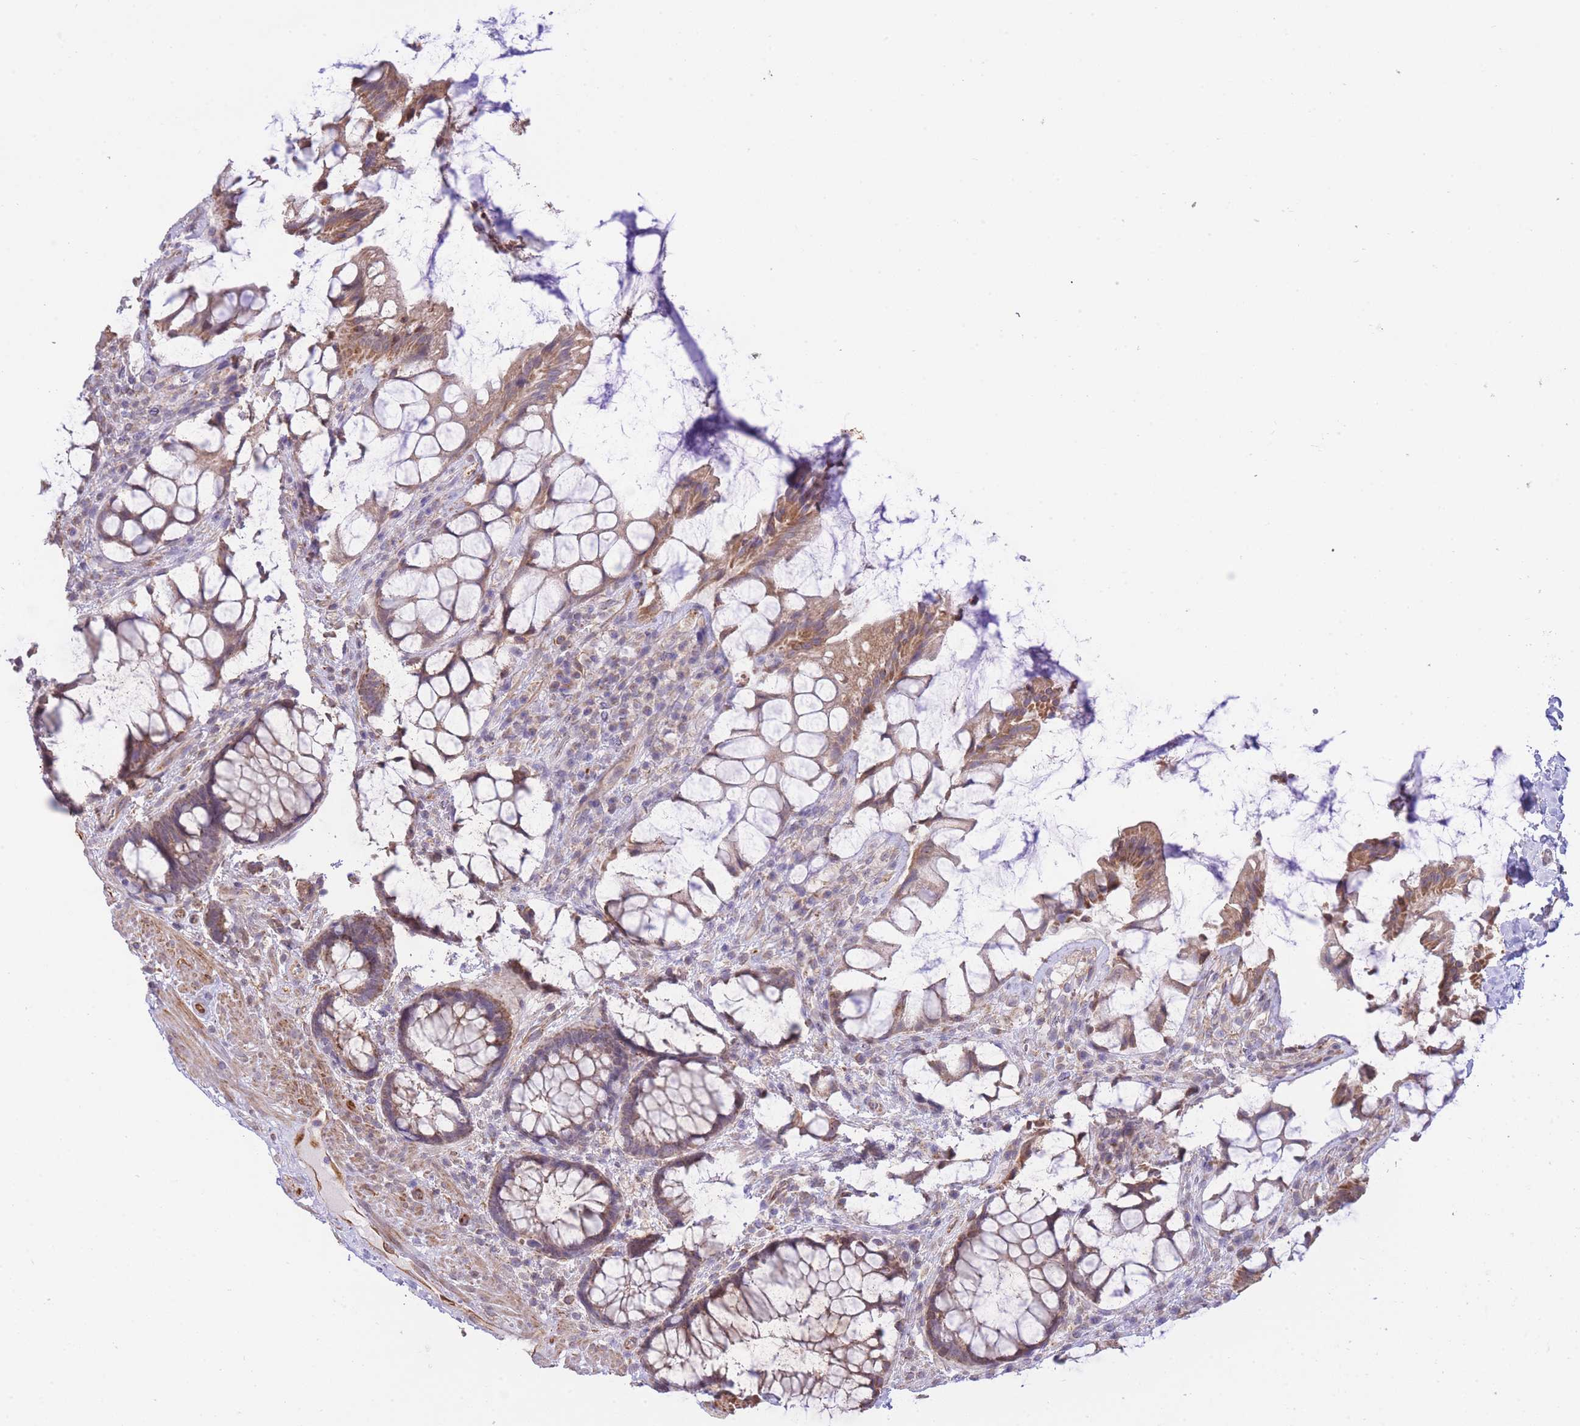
{"staining": {"intensity": "moderate", "quantity": ">75%", "location": "cytoplasmic/membranous"}, "tissue": "rectum", "cell_type": "Glandular cells", "image_type": "normal", "snomed": [{"axis": "morphology", "description": "Normal tissue, NOS"}, {"axis": "topography", "description": "Rectum"}], "caption": "Immunohistochemical staining of benign human rectum exhibits >75% levels of moderate cytoplasmic/membranous protein expression in about >75% of glandular cells.", "gene": "CTBP1", "patient": {"sex": "female", "age": 58}}